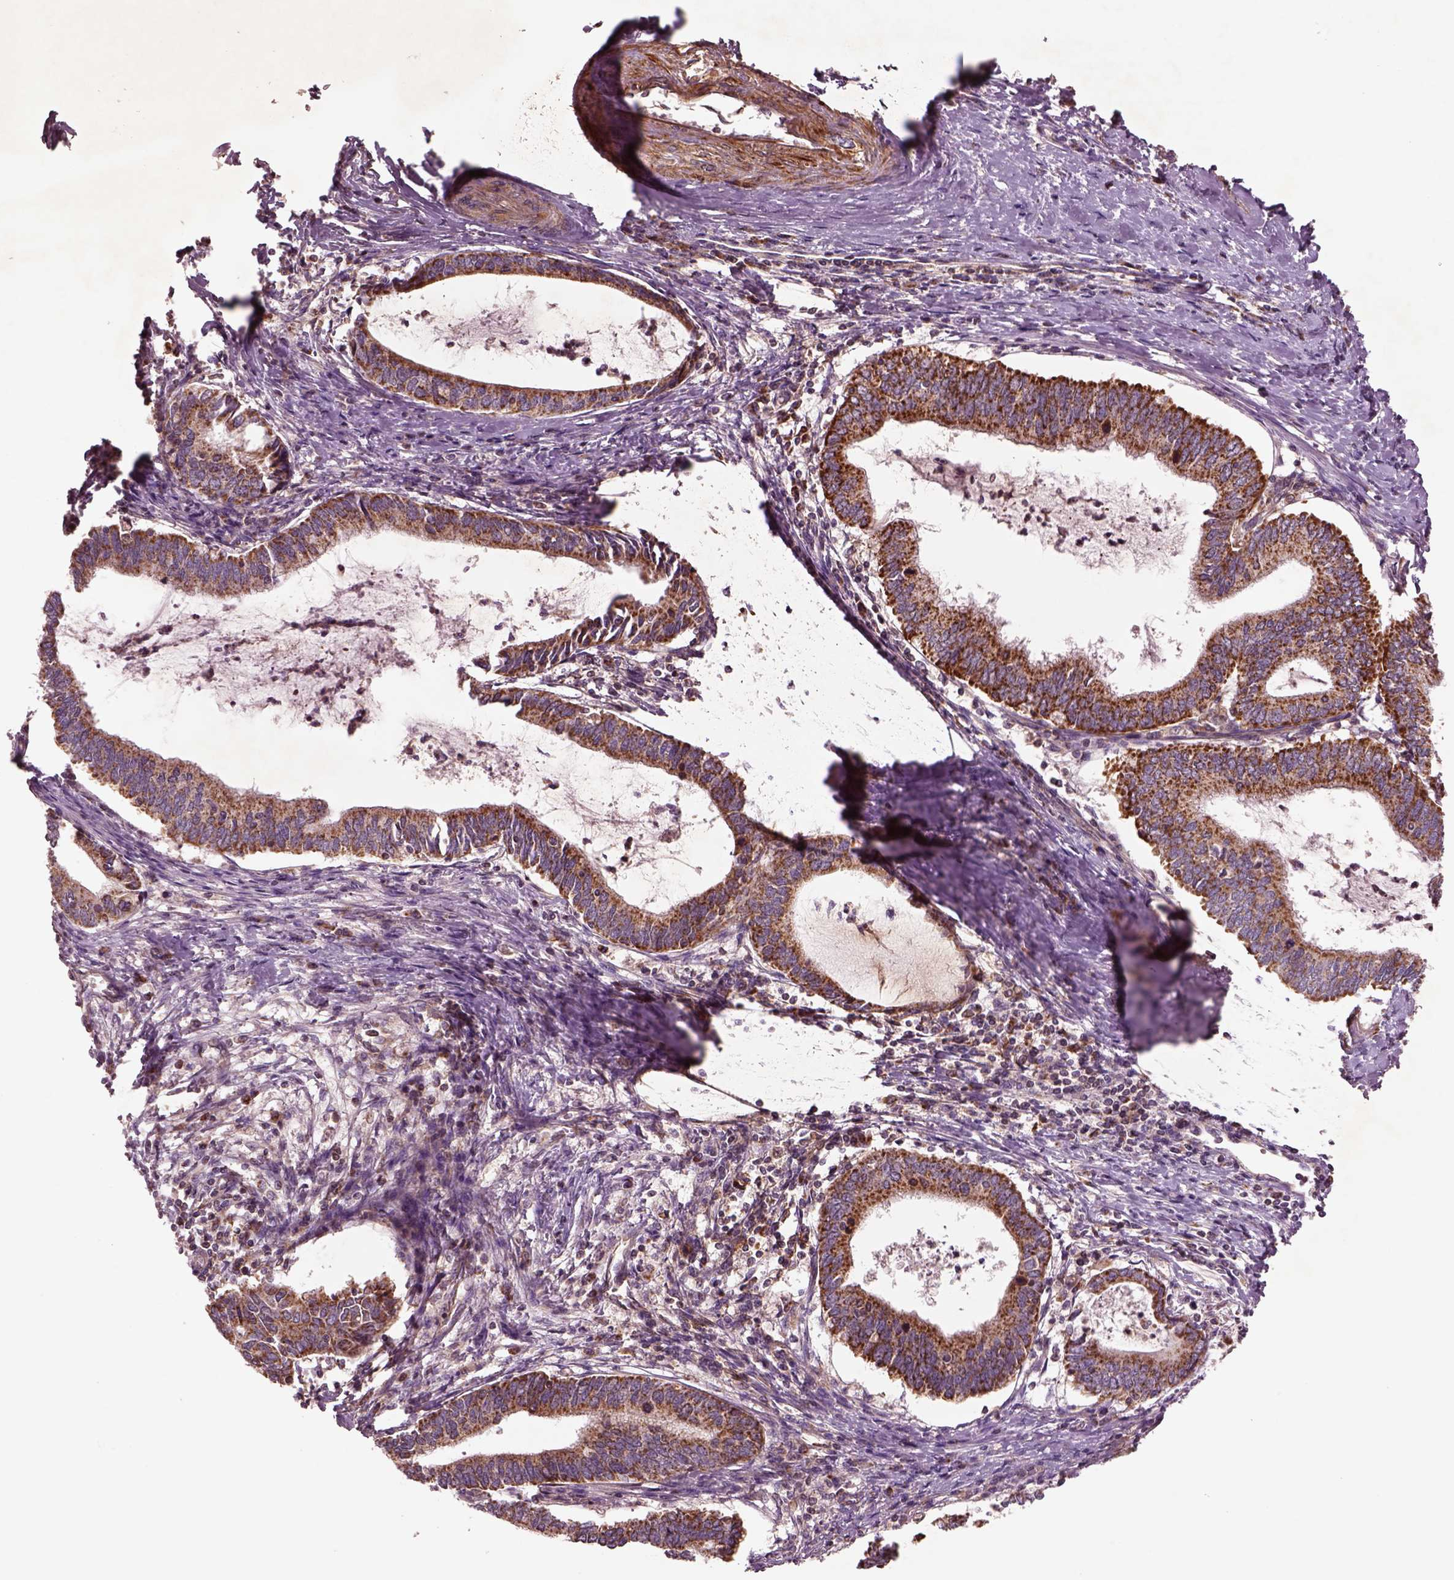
{"staining": {"intensity": "moderate", "quantity": ">75%", "location": "cytoplasmic/membranous"}, "tissue": "cervical cancer", "cell_type": "Tumor cells", "image_type": "cancer", "snomed": [{"axis": "morphology", "description": "Adenocarcinoma, NOS"}, {"axis": "topography", "description": "Cervix"}], "caption": "Brown immunohistochemical staining in cervical adenocarcinoma exhibits moderate cytoplasmic/membranous expression in approximately >75% of tumor cells.", "gene": "SLC25A5", "patient": {"sex": "female", "age": 42}}